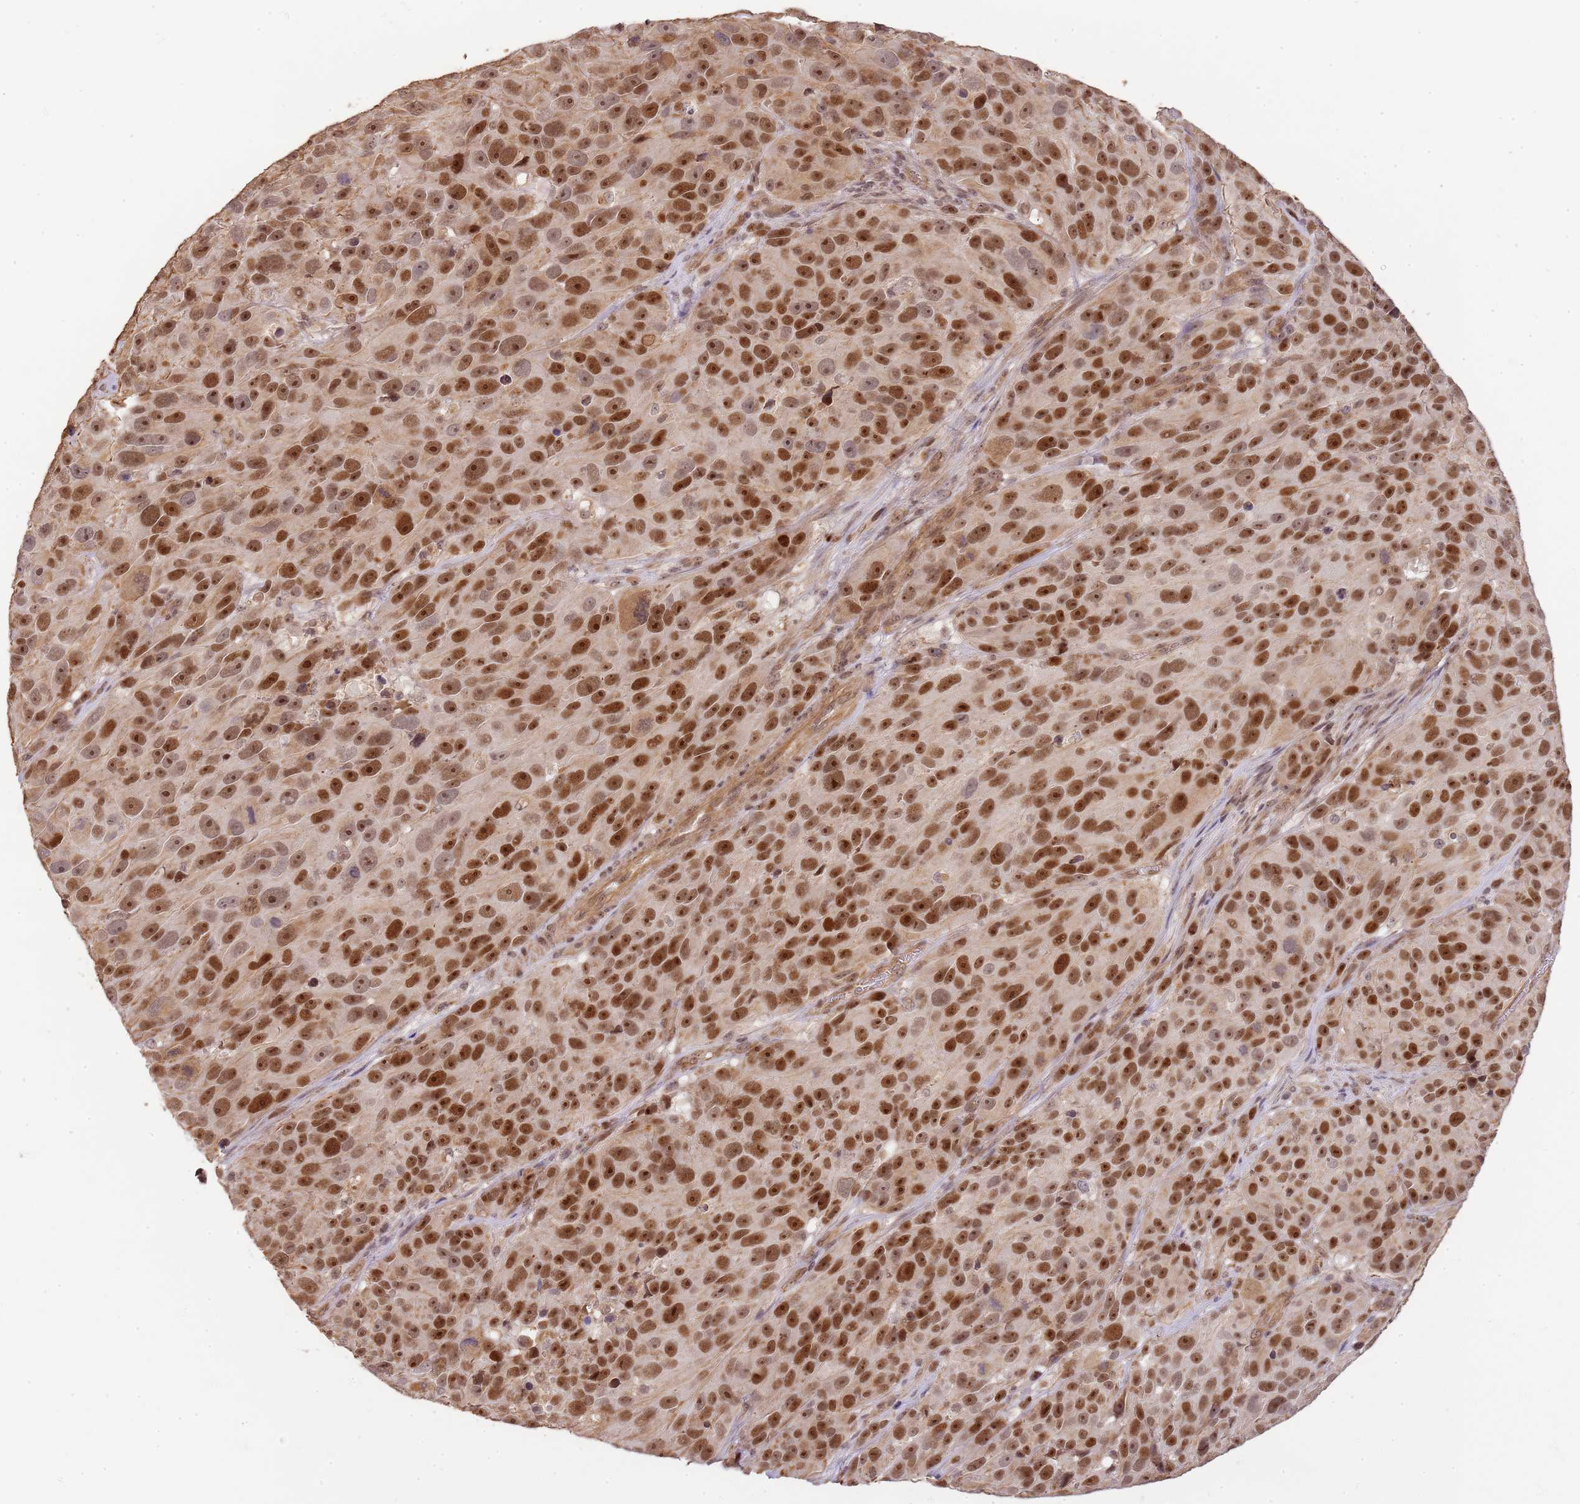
{"staining": {"intensity": "strong", "quantity": ">75%", "location": "nuclear"}, "tissue": "melanoma", "cell_type": "Tumor cells", "image_type": "cancer", "snomed": [{"axis": "morphology", "description": "Malignant melanoma, NOS"}, {"axis": "topography", "description": "Skin"}], "caption": "Melanoma stained with DAB IHC shows high levels of strong nuclear expression in about >75% of tumor cells.", "gene": "SURF2", "patient": {"sex": "male", "age": 84}}